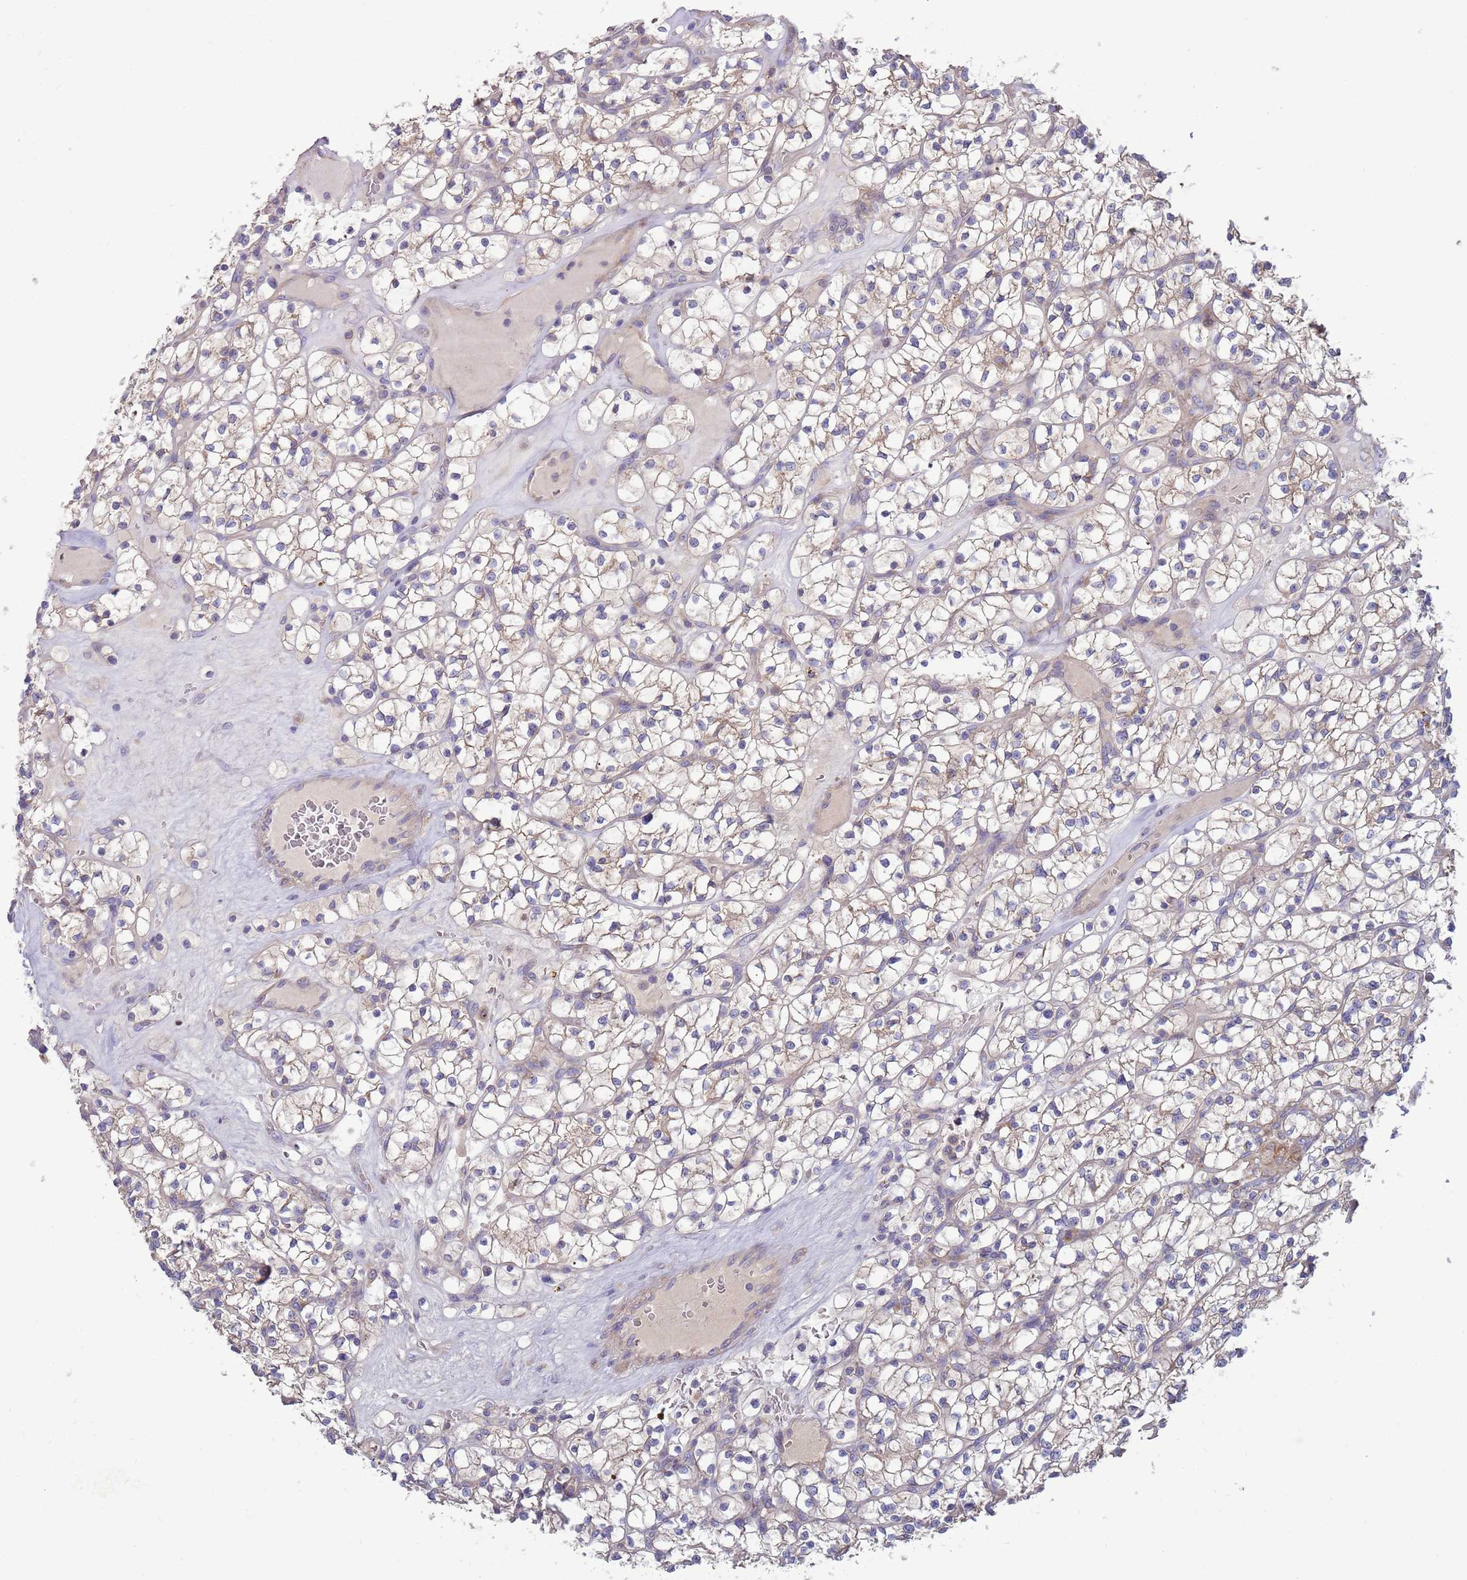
{"staining": {"intensity": "weak", "quantity": "25%-75%", "location": "cytoplasmic/membranous"}, "tissue": "renal cancer", "cell_type": "Tumor cells", "image_type": "cancer", "snomed": [{"axis": "morphology", "description": "Adenocarcinoma, NOS"}, {"axis": "topography", "description": "Kidney"}], "caption": "Immunohistochemistry image of renal cancer (adenocarcinoma) stained for a protein (brown), which displays low levels of weak cytoplasmic/membranous staining in about 25%-75% of tumor cells.", "gene": "UQCRQ", "patient": {"sex": "female", "age": 64}}